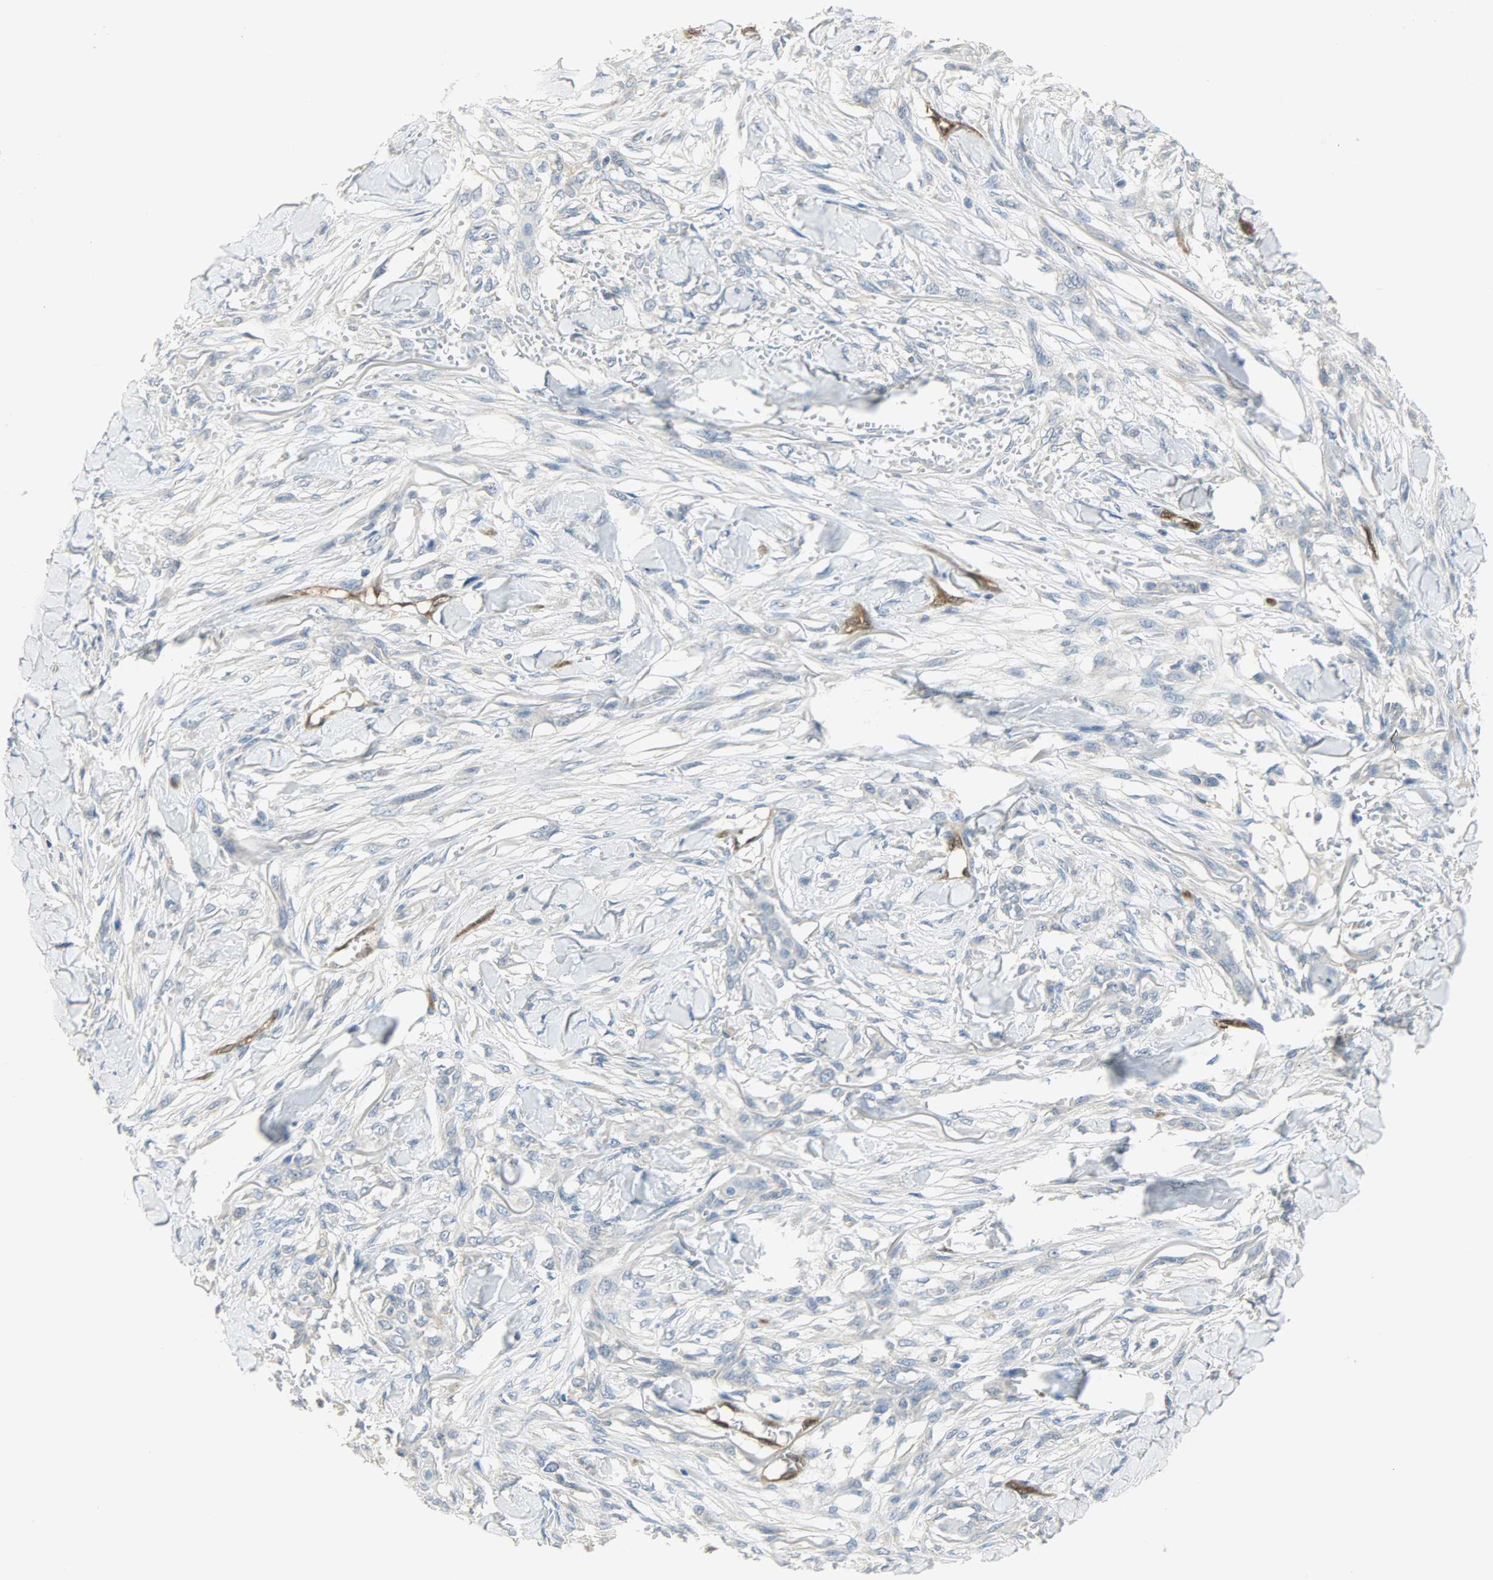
{"staining": {"intensity": "negative", "quantity": "none", "location": "none"}, "tissue": "skin cancer", "cell_type": "Tumor cells", "image_type": "cancer", "snomed": [{"axis": "morphology", "description": "Normal tissue, NOS"}, {"axis": "morphology", "description": "Squamous cell carcinoma, NOS"}, {"axis": "topography", "description": "Skin"}], "caption": "Skin squamous cell carcinoma was stained to show a protein in brown. There is no significant staining in tumor cells.", "gene": "FKBP1A", "patient": {"sex": "female", "age": 59}}